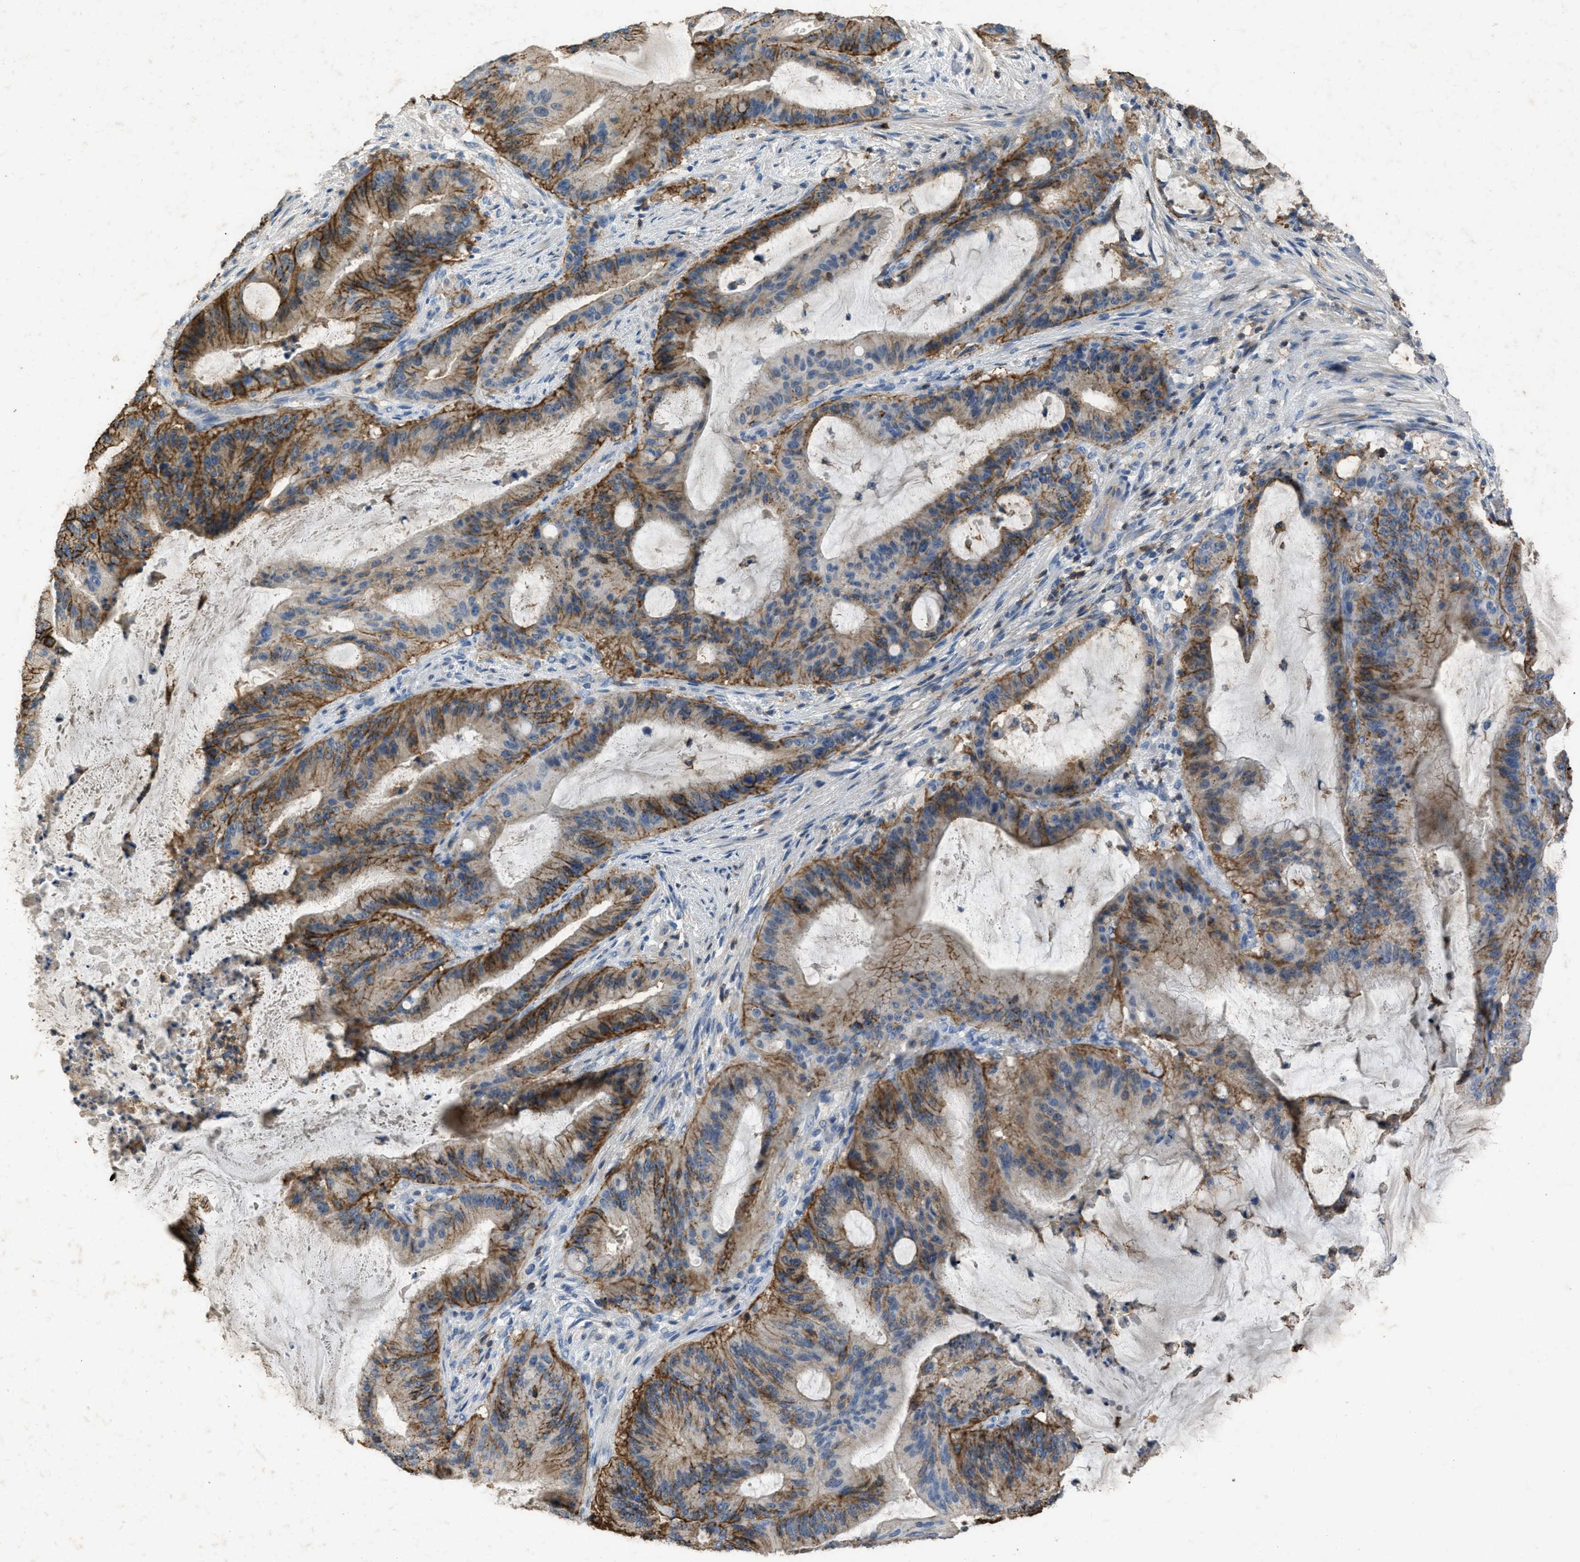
{"staining": {"intensity": "strong", "quantity": ">75%", "location": "cytoplasmic/membranous"}, "tissue": "liver cancer", "cell_type": "Tumor cells", "image_type": "cancer", "snomed": [{"axis": "morphology", "description": "Normal tissue, NOS"}, {"axis": "morphology", "description": "Cholangiocarcinoma"}, {"axis": "topography", "description": "Liver"}, {"axis": "topography", "description": "Peripheral nerve tissue"}], "caption": "Liver cancer (cholangiocarcinoma) stained for a protein displays strong cytoplasmic/membranous positivity in tumor cells.", "gene": "OR51E1", "patient": {"sex": "female", "age": 73}}